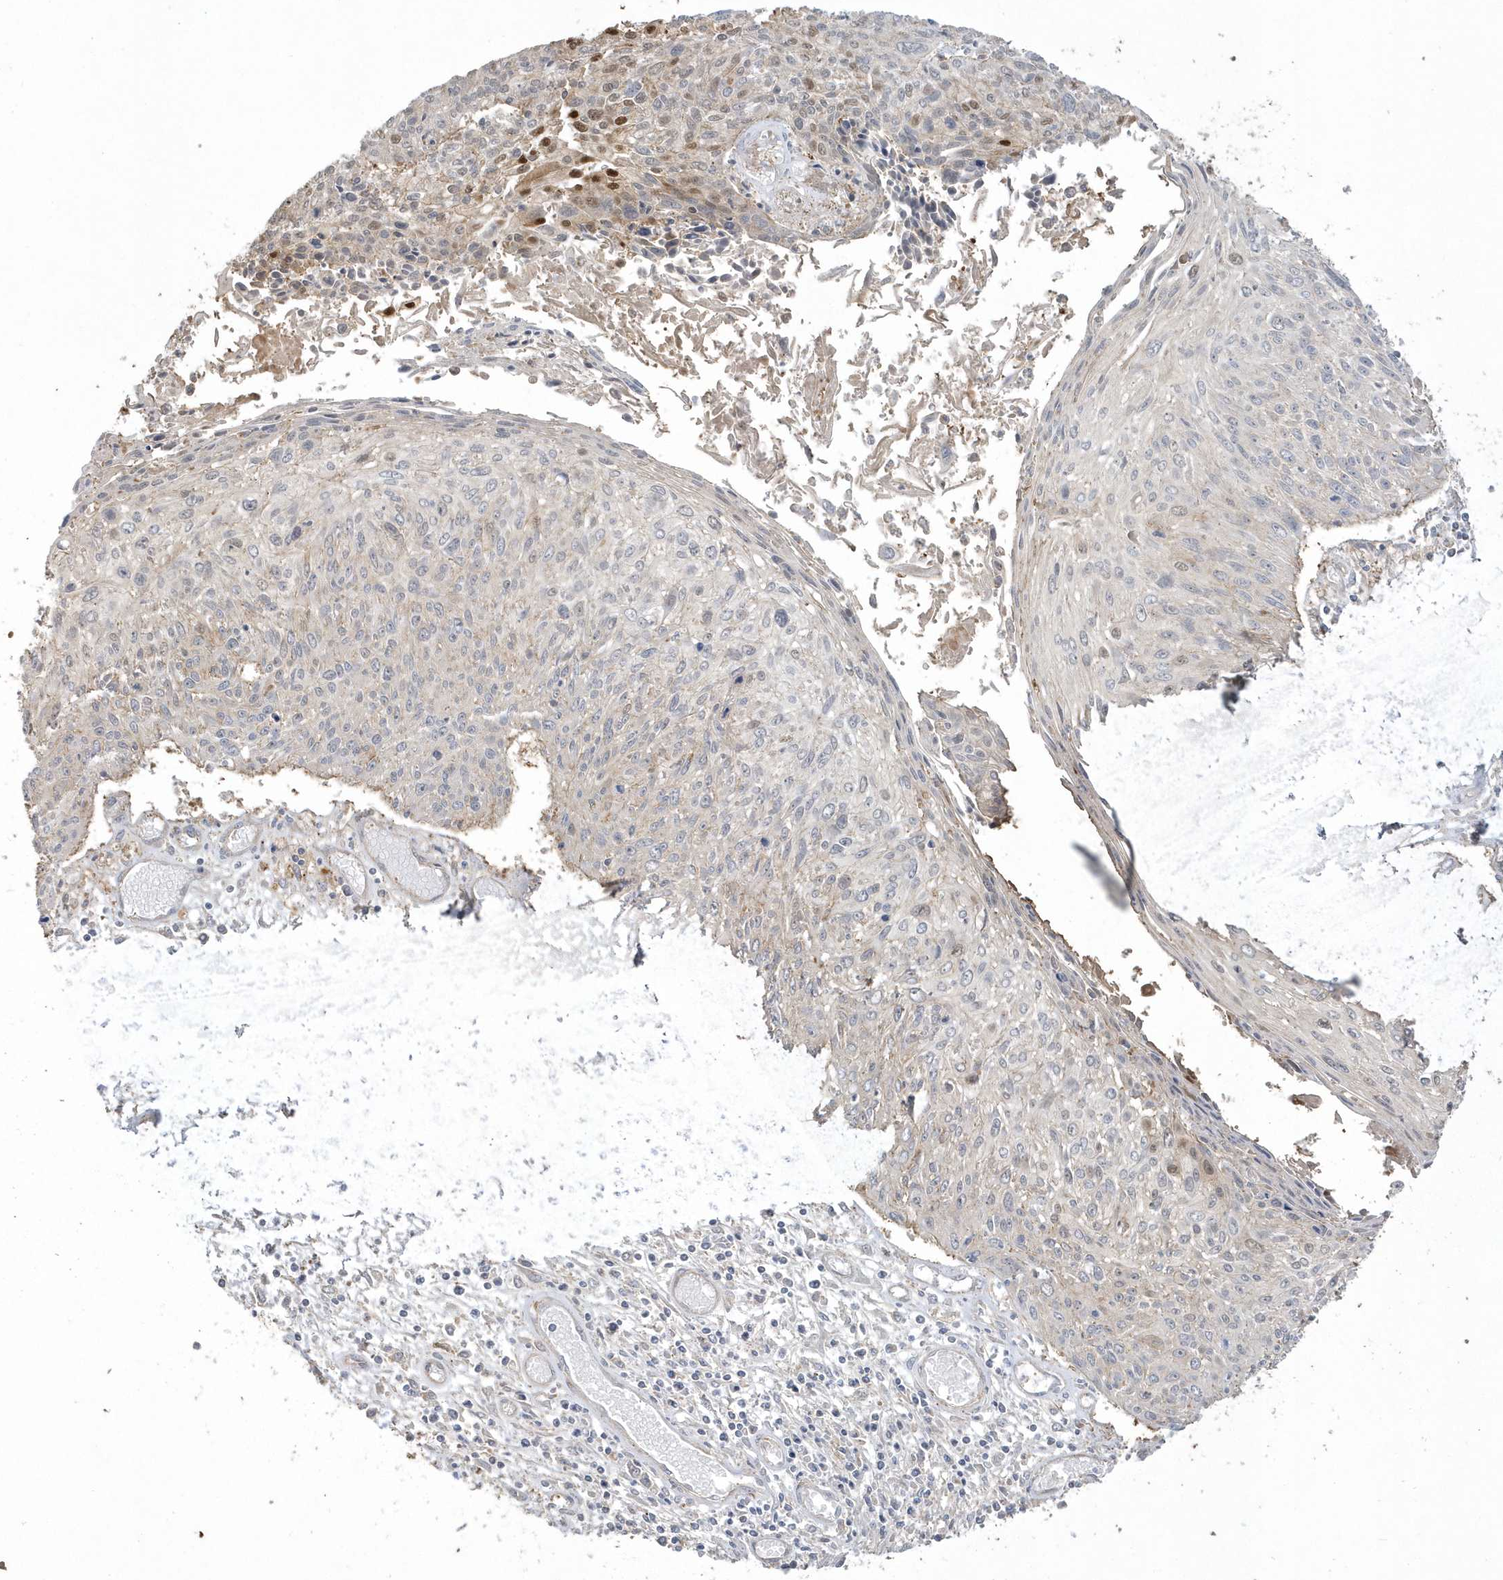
{"staining": {"intensity": "negative", "quantity": "none", "location": "none"}, "tissue": "cervical cancer", "cell_type": "Tumor cells", "image_type": "cancer", "snomed": [{"axis": "morphology", "description": "Squamous cell carcinoma, NOS"}, {"axis": "topography", "description": "Cervix"}], "caption": "Tumor cells are negative for brown protein staining in cervical cancer.", "gene": "ARMC8", "patient": {"sex": "female", "age": 51}}